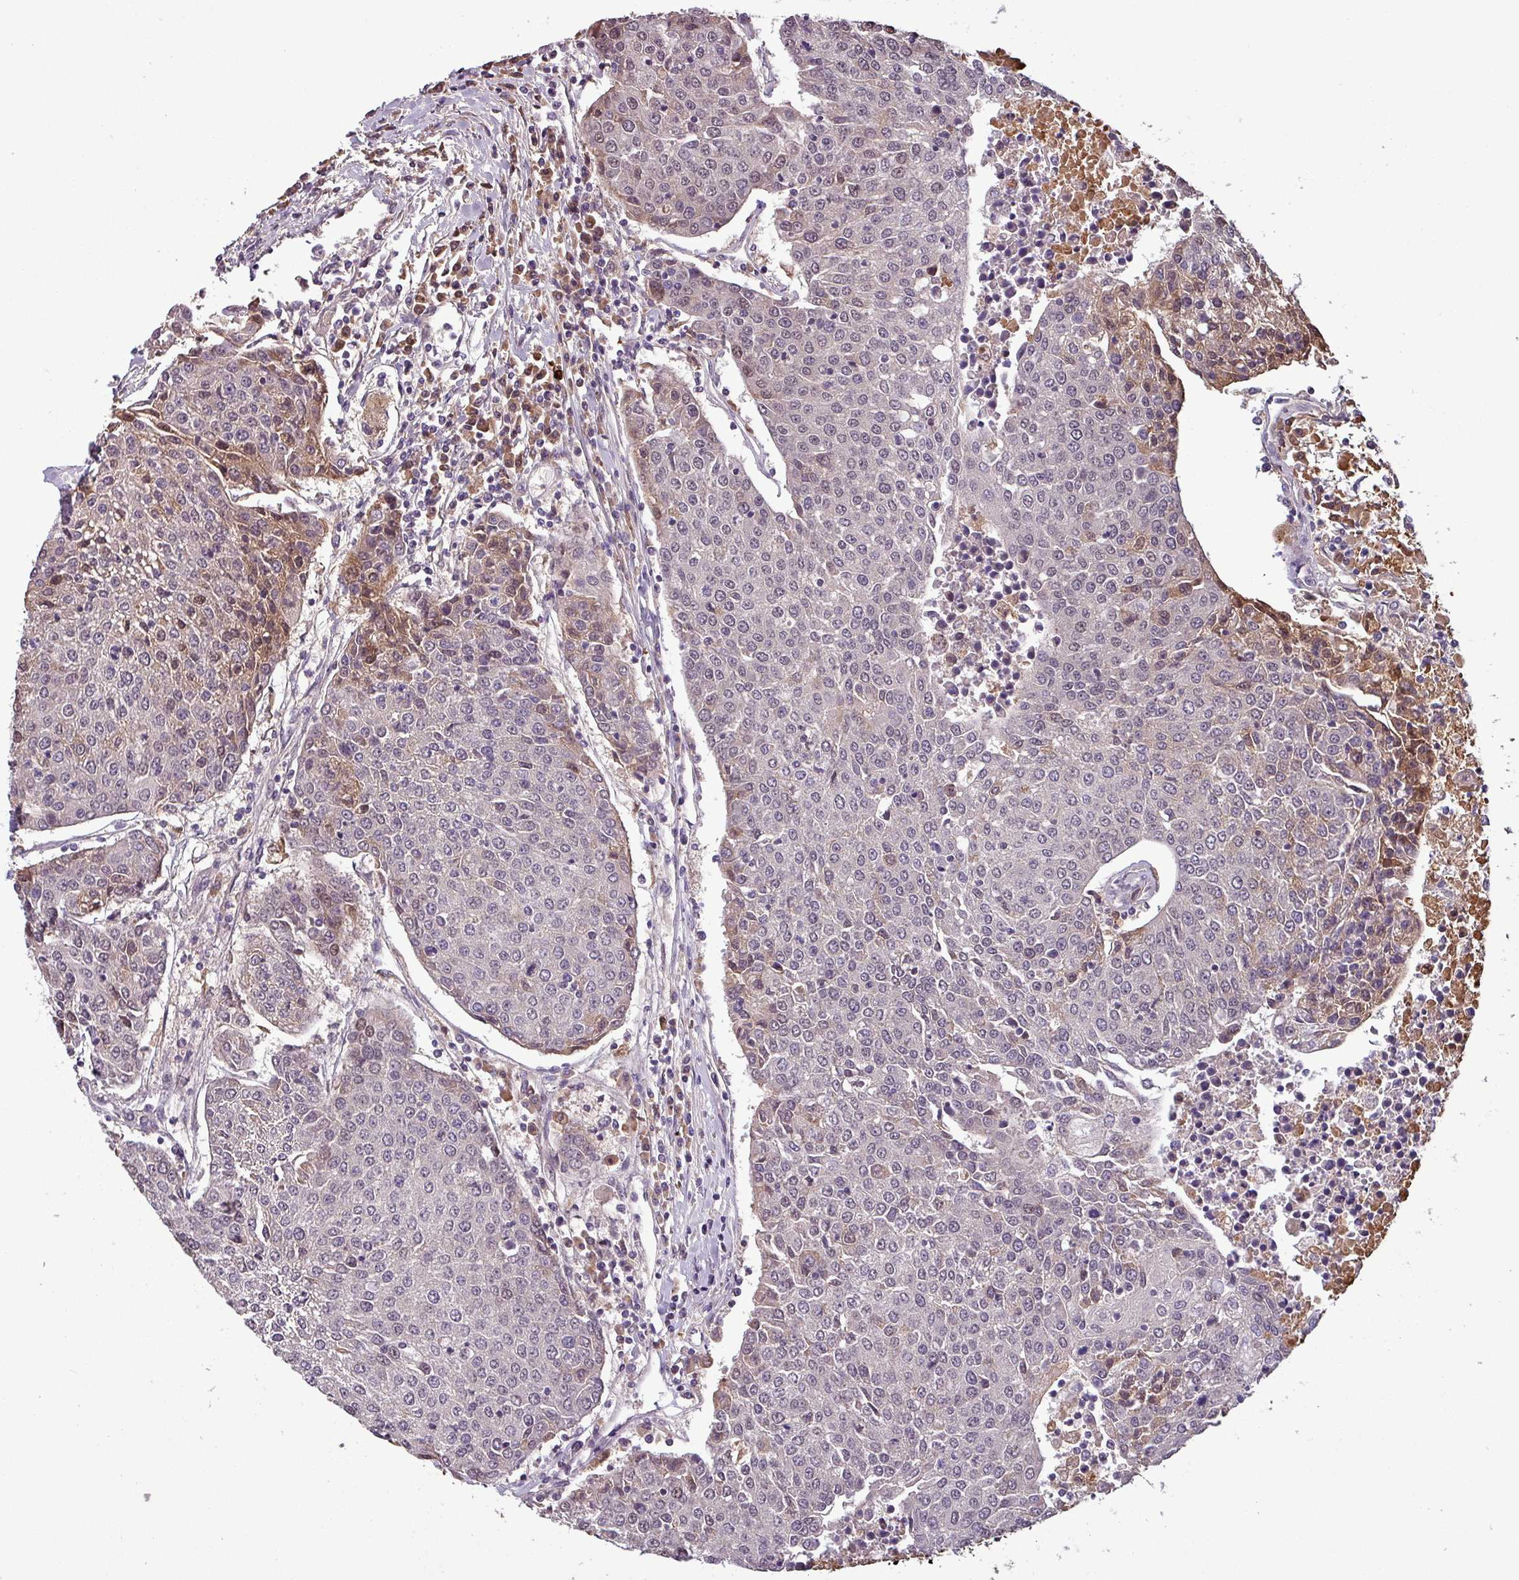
{"staining": {"intensity": "moderate", "quantity": "<25%", "location": "nuclear"}, "tissue": "urothelial cancer", "cell_type": "Tumor cells", "image_type": "cancer", "snomed": [{"axis": "morphology", "description": "Urothelial carcinoma, High grade"}, {"axis": "topography", "description": "Urinary bladder"}], "caption": "Urothelial cancer tissue reveals moderate nuclear positivity in approximately <25% of tumor cells", "gene": "NOB1", "patient": {"sex": "female", "age": 85}}